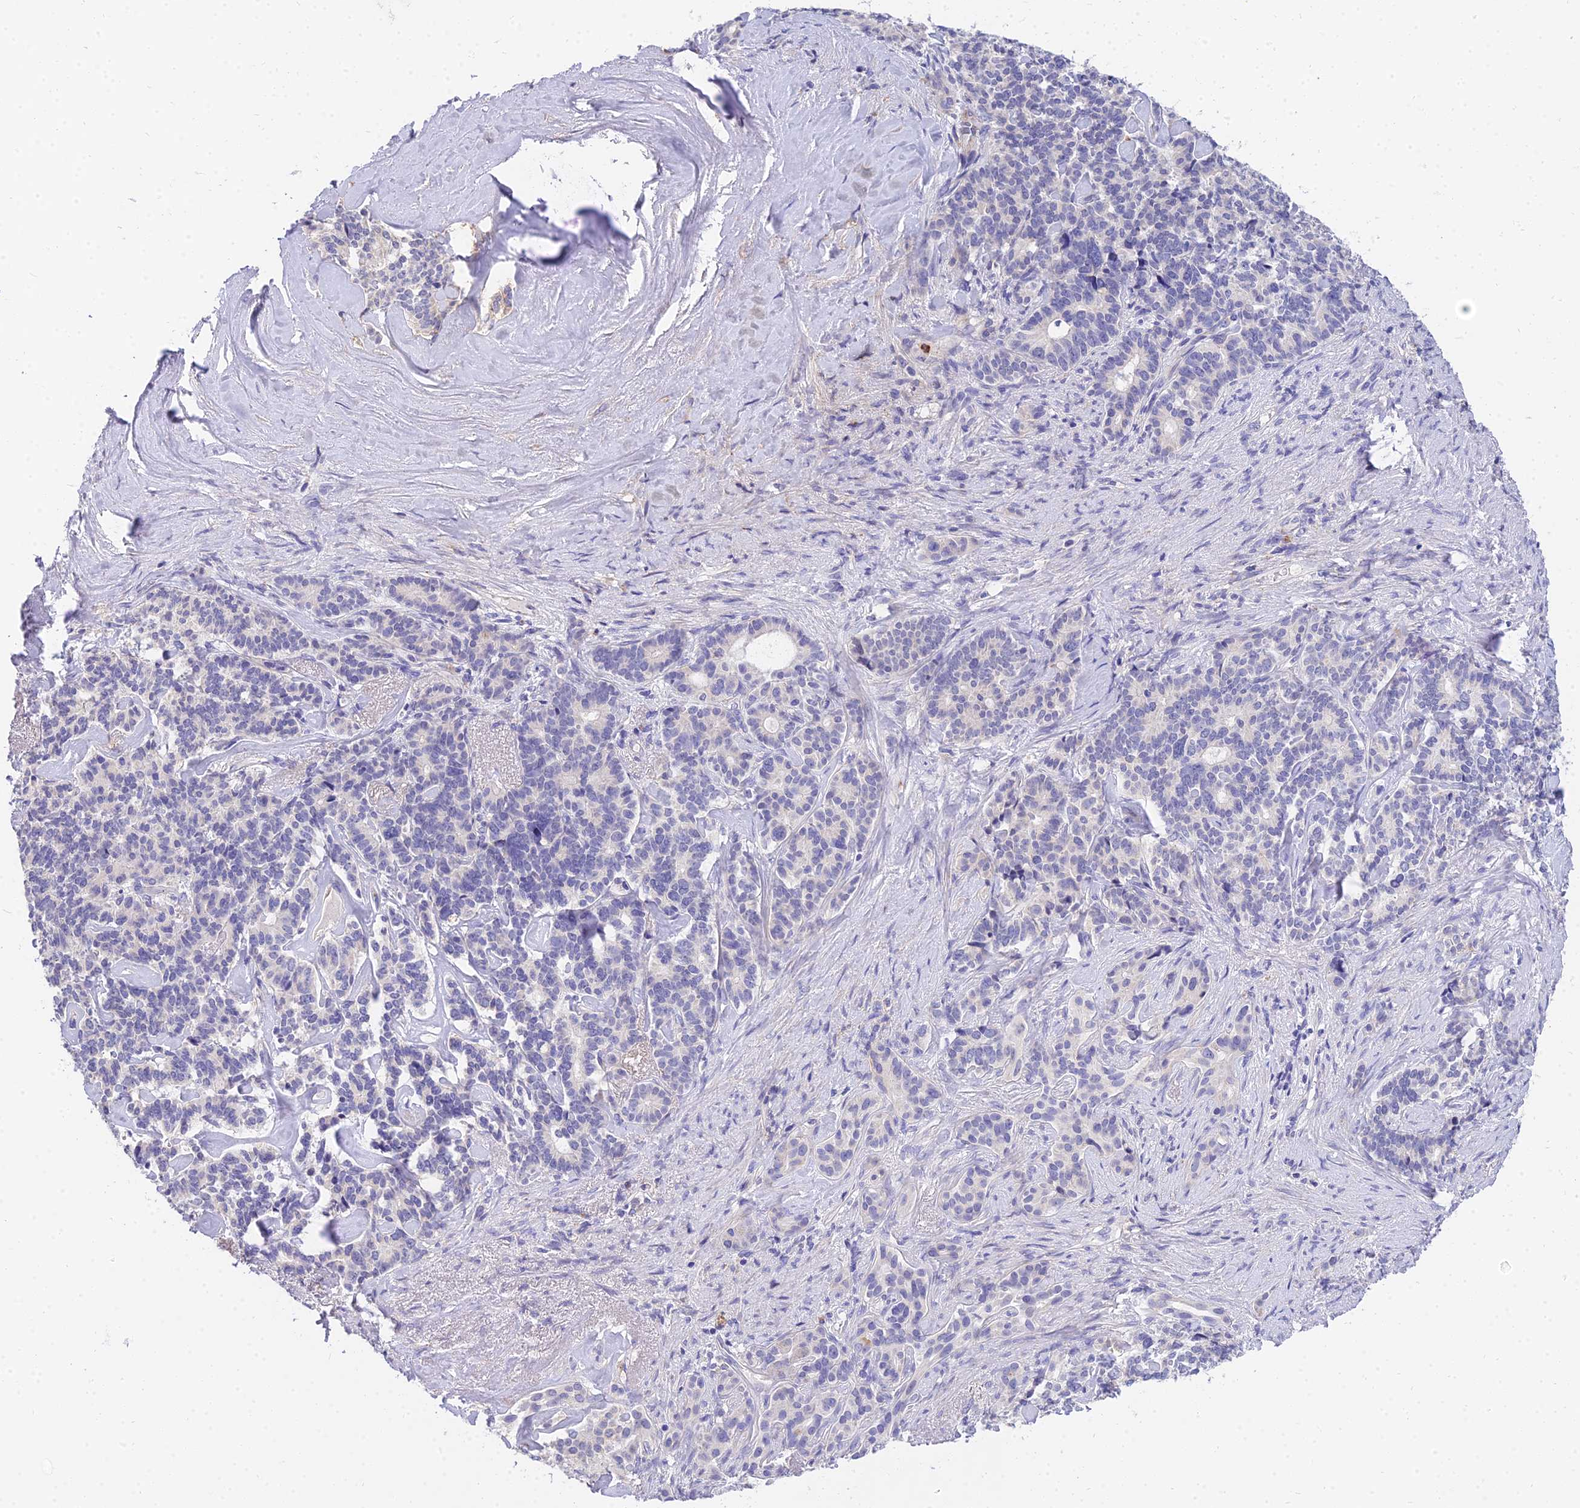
{"staining": {"intensity": "negative", "quantity": "none", "location": "none"}, "tissue": "pancreatic cancer", "cell_type": "Tumor cells", "image_type": "cancer", "snomed": [{"axis": "morphology", "description": "Adenocarcinoma, NOS"}, {"axis": "topography", "description": "Pancreas"}], "caption": "IHC image of pancreatic cancer (adenocarcinoma) stained for a protein (brown), which reveals no expression in tumor cells.", "gene": "VWC2L", "patient": {"sex": "female", "age": 74}}